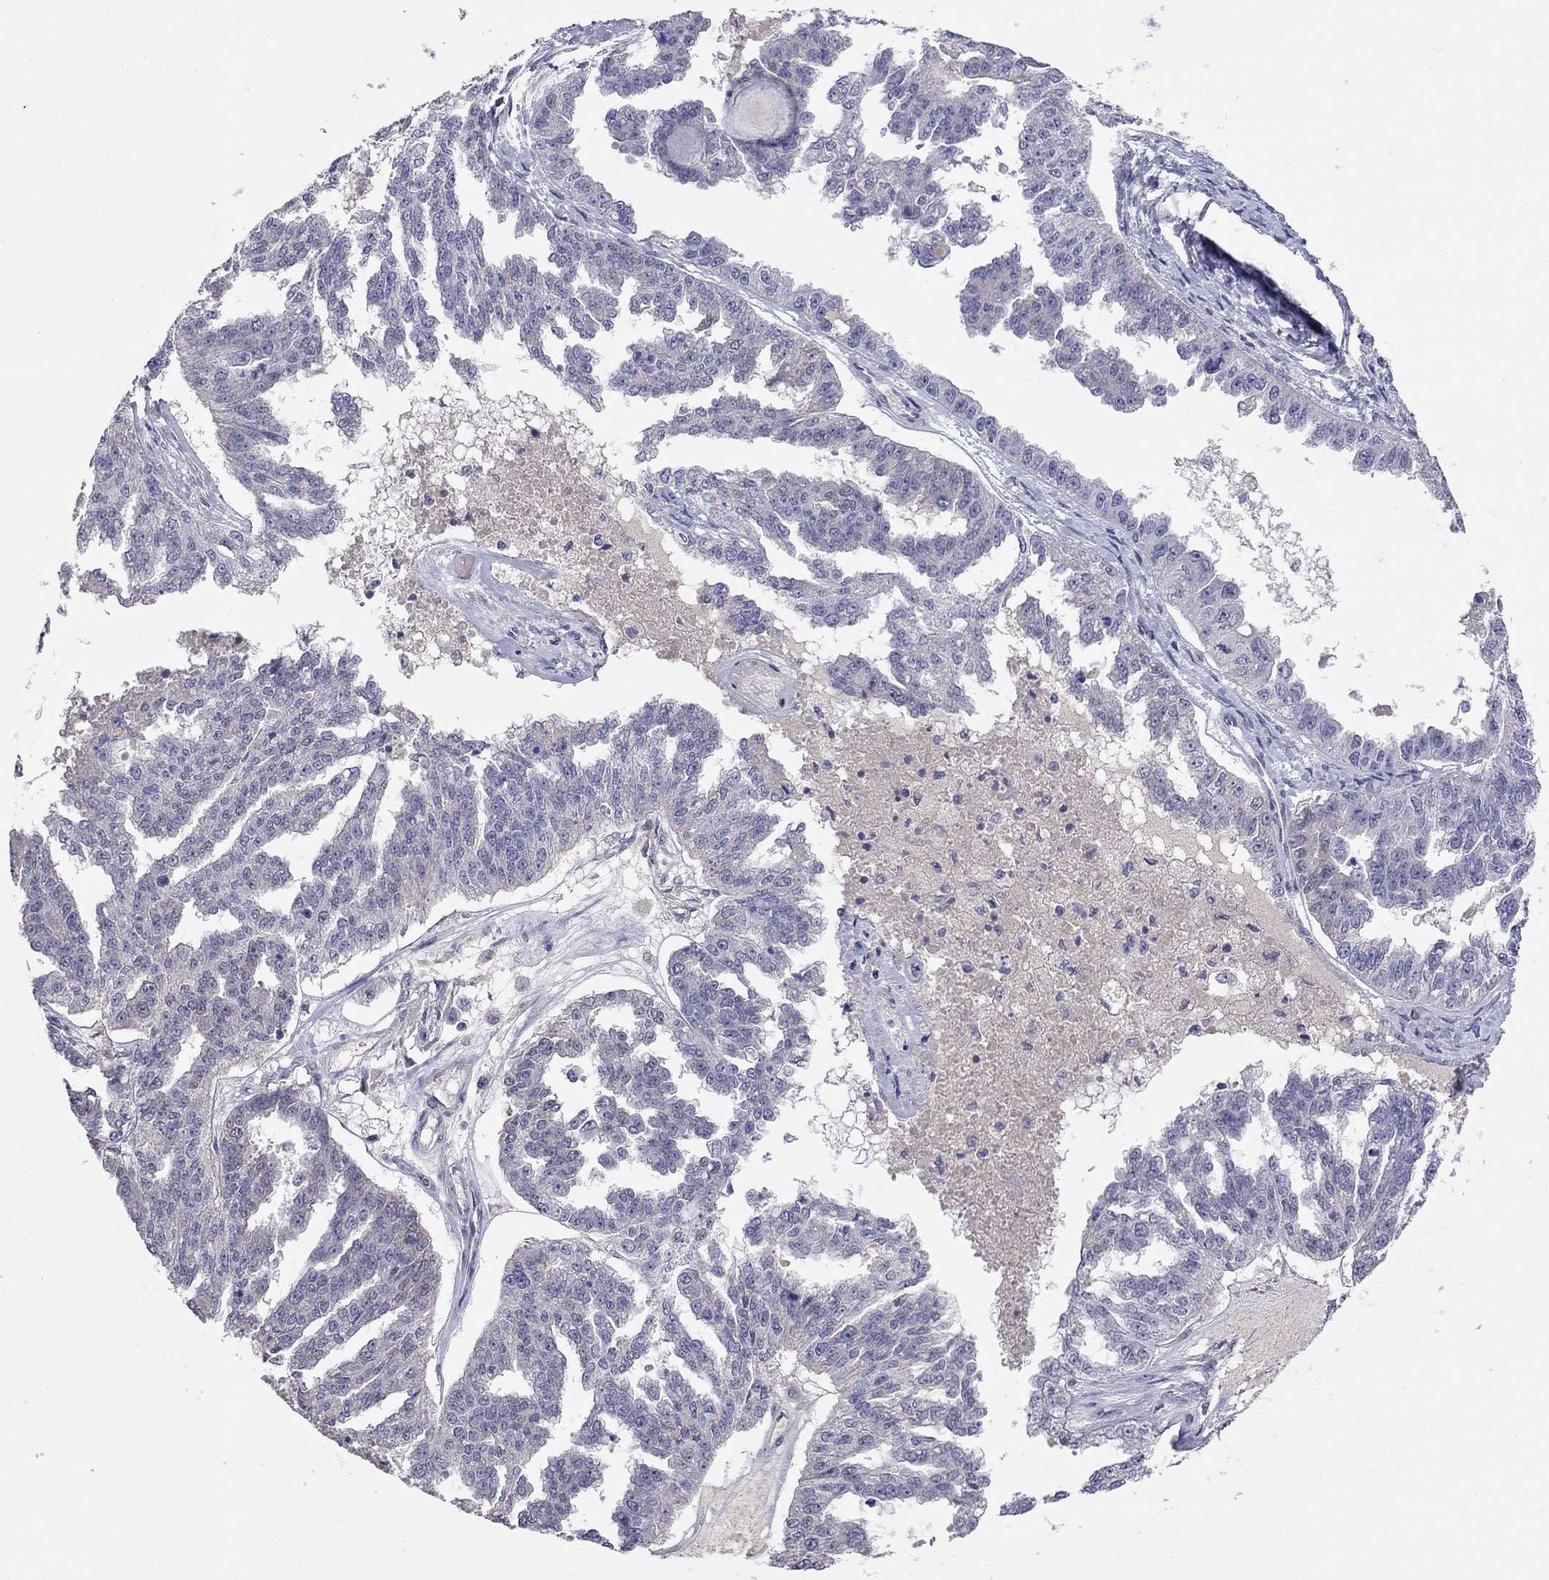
{"staining": {"intensity": "negative", "quantity": "none", "location": "none"}, "tissue": "ovarian cancer", "cell_type": "Tumor cells", "image_type": "cancer", "snomed": [{"axis": "morphology", "description": "Cystadenocarcinoma, serous, NOS"}, {"axis": "topography", "description": "Ovary"}], "caption": "Ovarian serous cystadenocarcinoma was stained to show a protein in brown. There is no significant positivity in tumor cells.", "gene": "RTP5", "patient": {"sex": "female", "age": 58}}